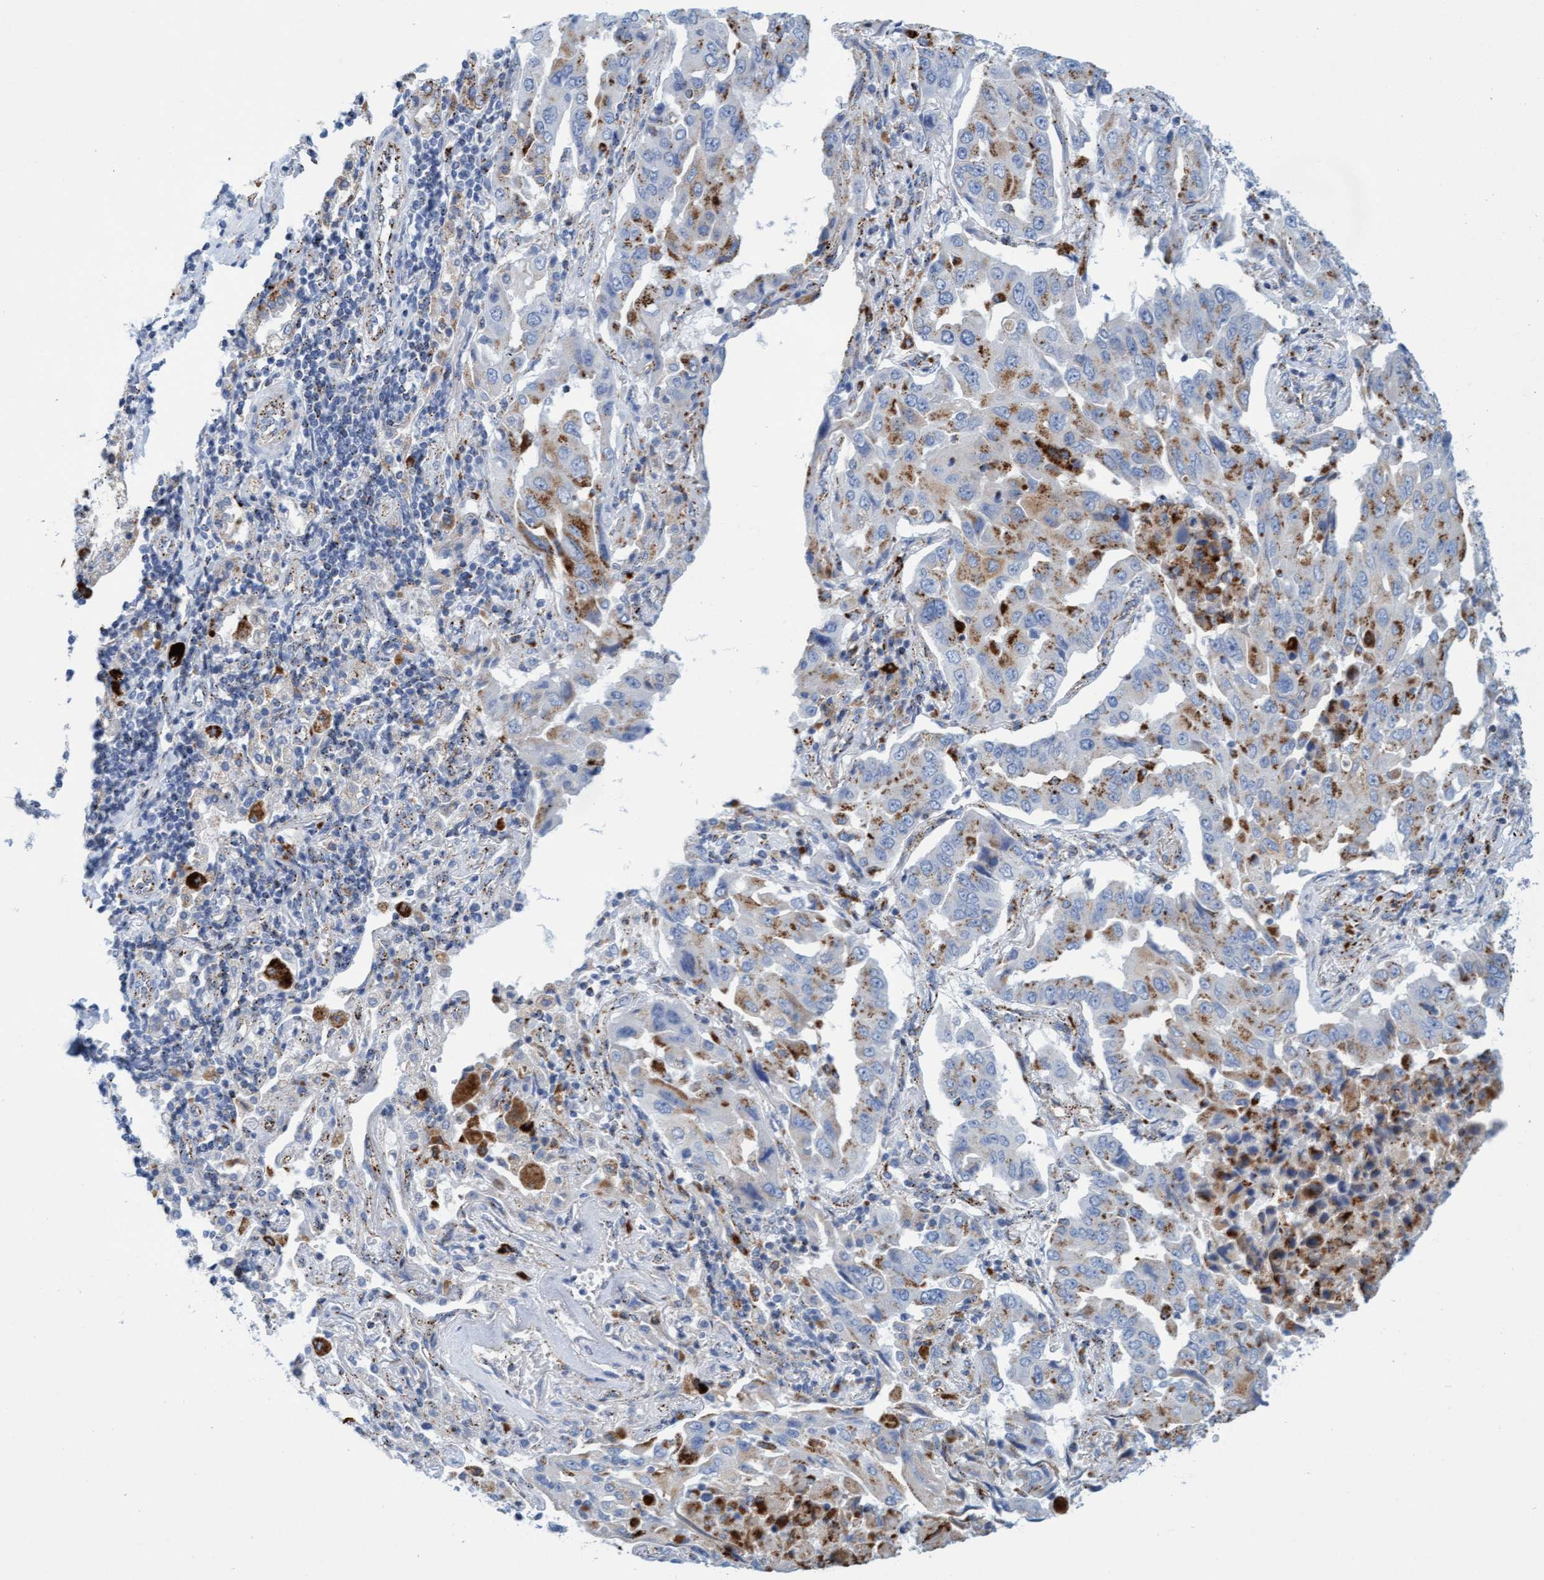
{"staining": {"intensity": "moderate", "quantity": ">75%", "location": "cytoplasmic/membranous"}, "tissue": "lung cancer", "cell_type": "Tumor cells", "image_type": "cancer", "snomed": [{"axis": "morphology", "description": "Adenocarcinoma, NOS"}, {"axis": "topography", "description": "Lung"}], "caption": "This is an image of immunohistochemistry staining of adenocarcinoma (lung), which shows moderate positivity in the cytoplasmic/membranous of tumor cells.", "gene": "SGSH", "patient": {"sex": "female", "age": 65}}